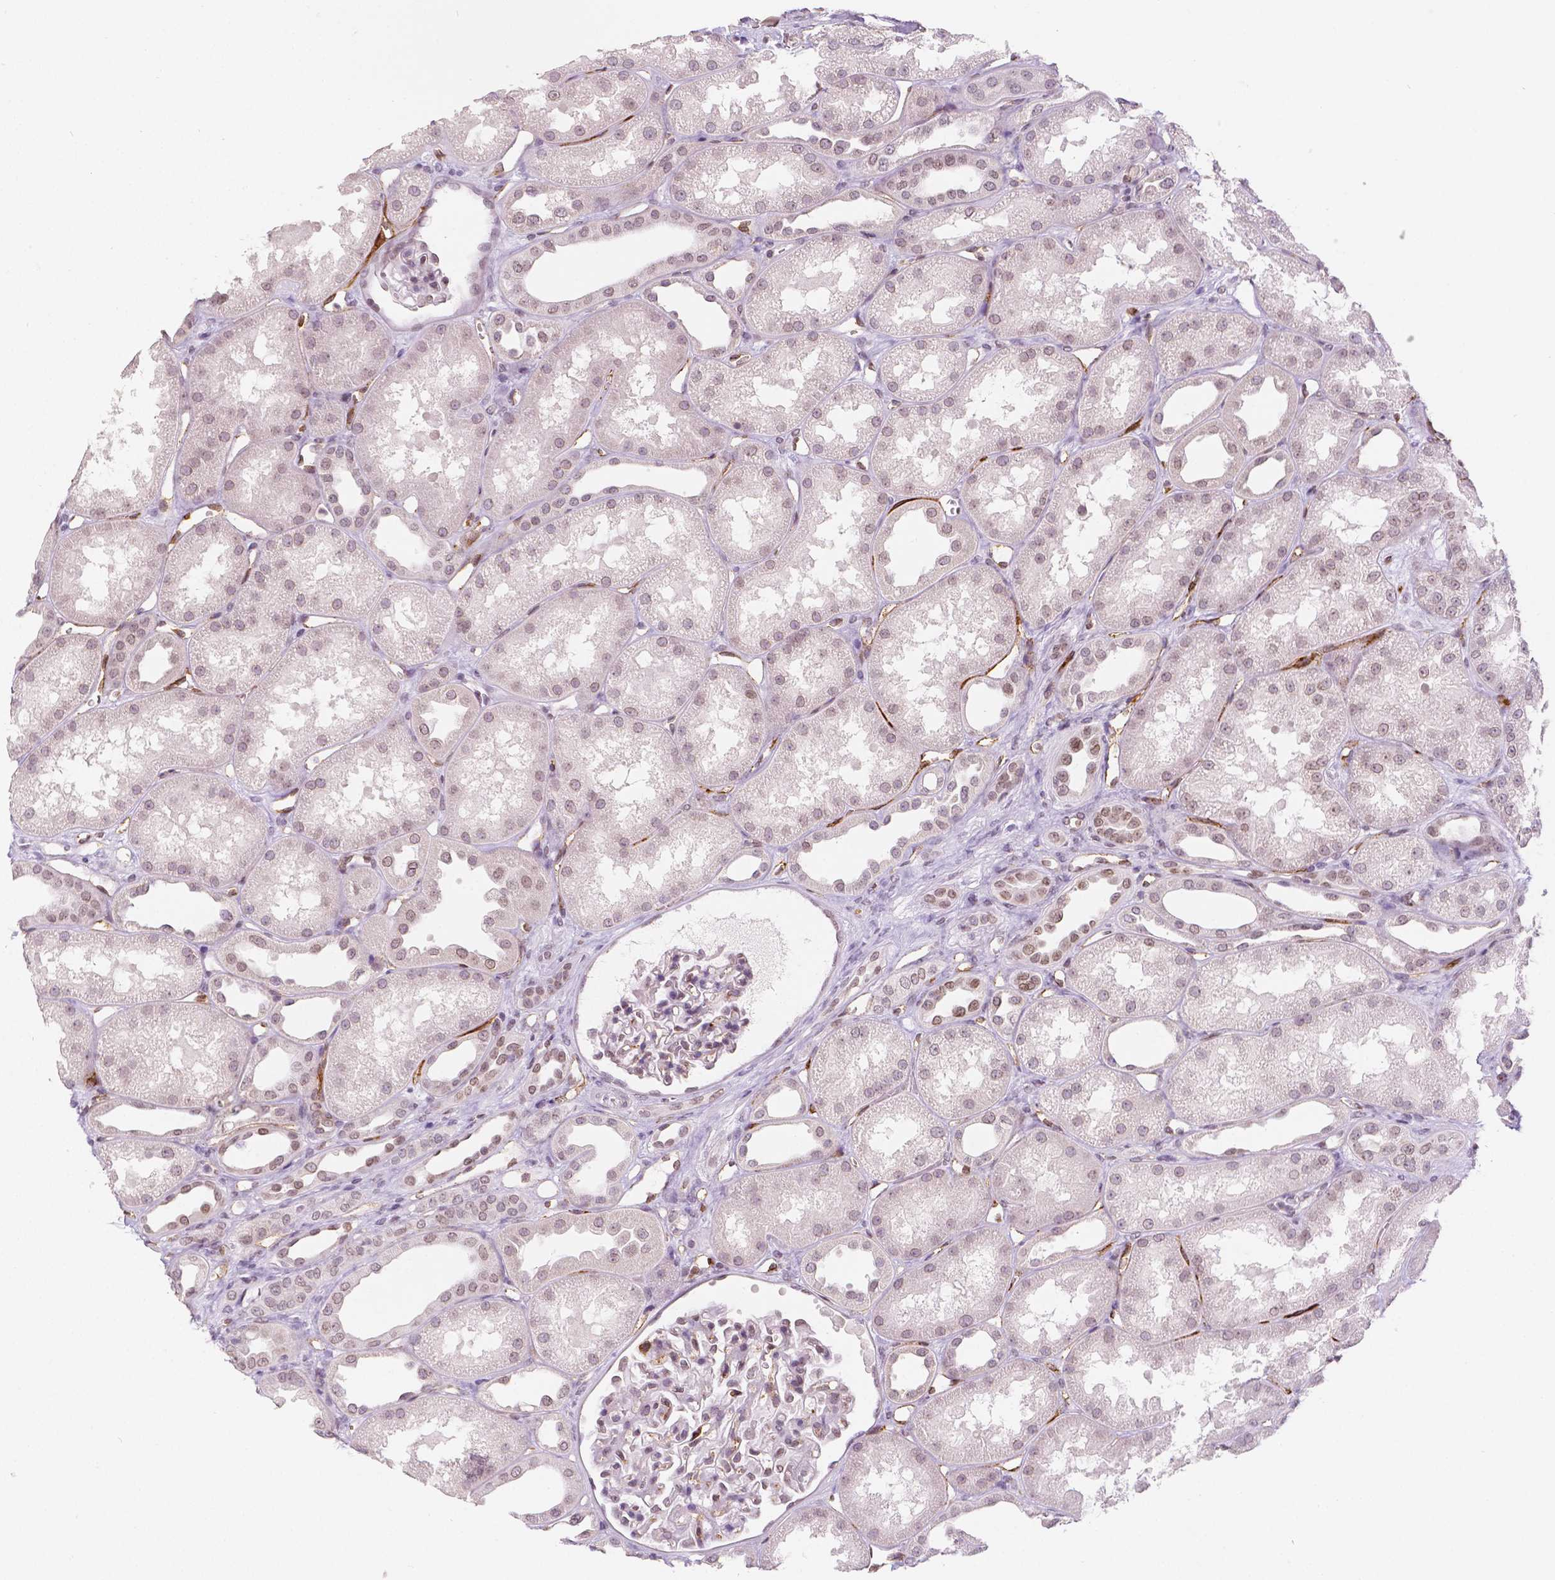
{"staining": {"intensity": "weak", "quantity": "25%-75%", "location": "nuclear"}, "tissue": "kidney", "cell_type": "Cells in glomeruli", "image_type": "normal", "snomed": [{"axis": "morphology", "description": "Normal tissue, NOS"}, {"axis": "topography", "description": "Kidney"}], "caption": "A micrograph of human kidney stained for a protein shows weak nuclear brown staining in cells in glomeruli. The protein of interest is shown in brown color, while the nuclei are stained blue.", "gene": "KDM5B", "patient": {"sex": "male", "age": 61}}